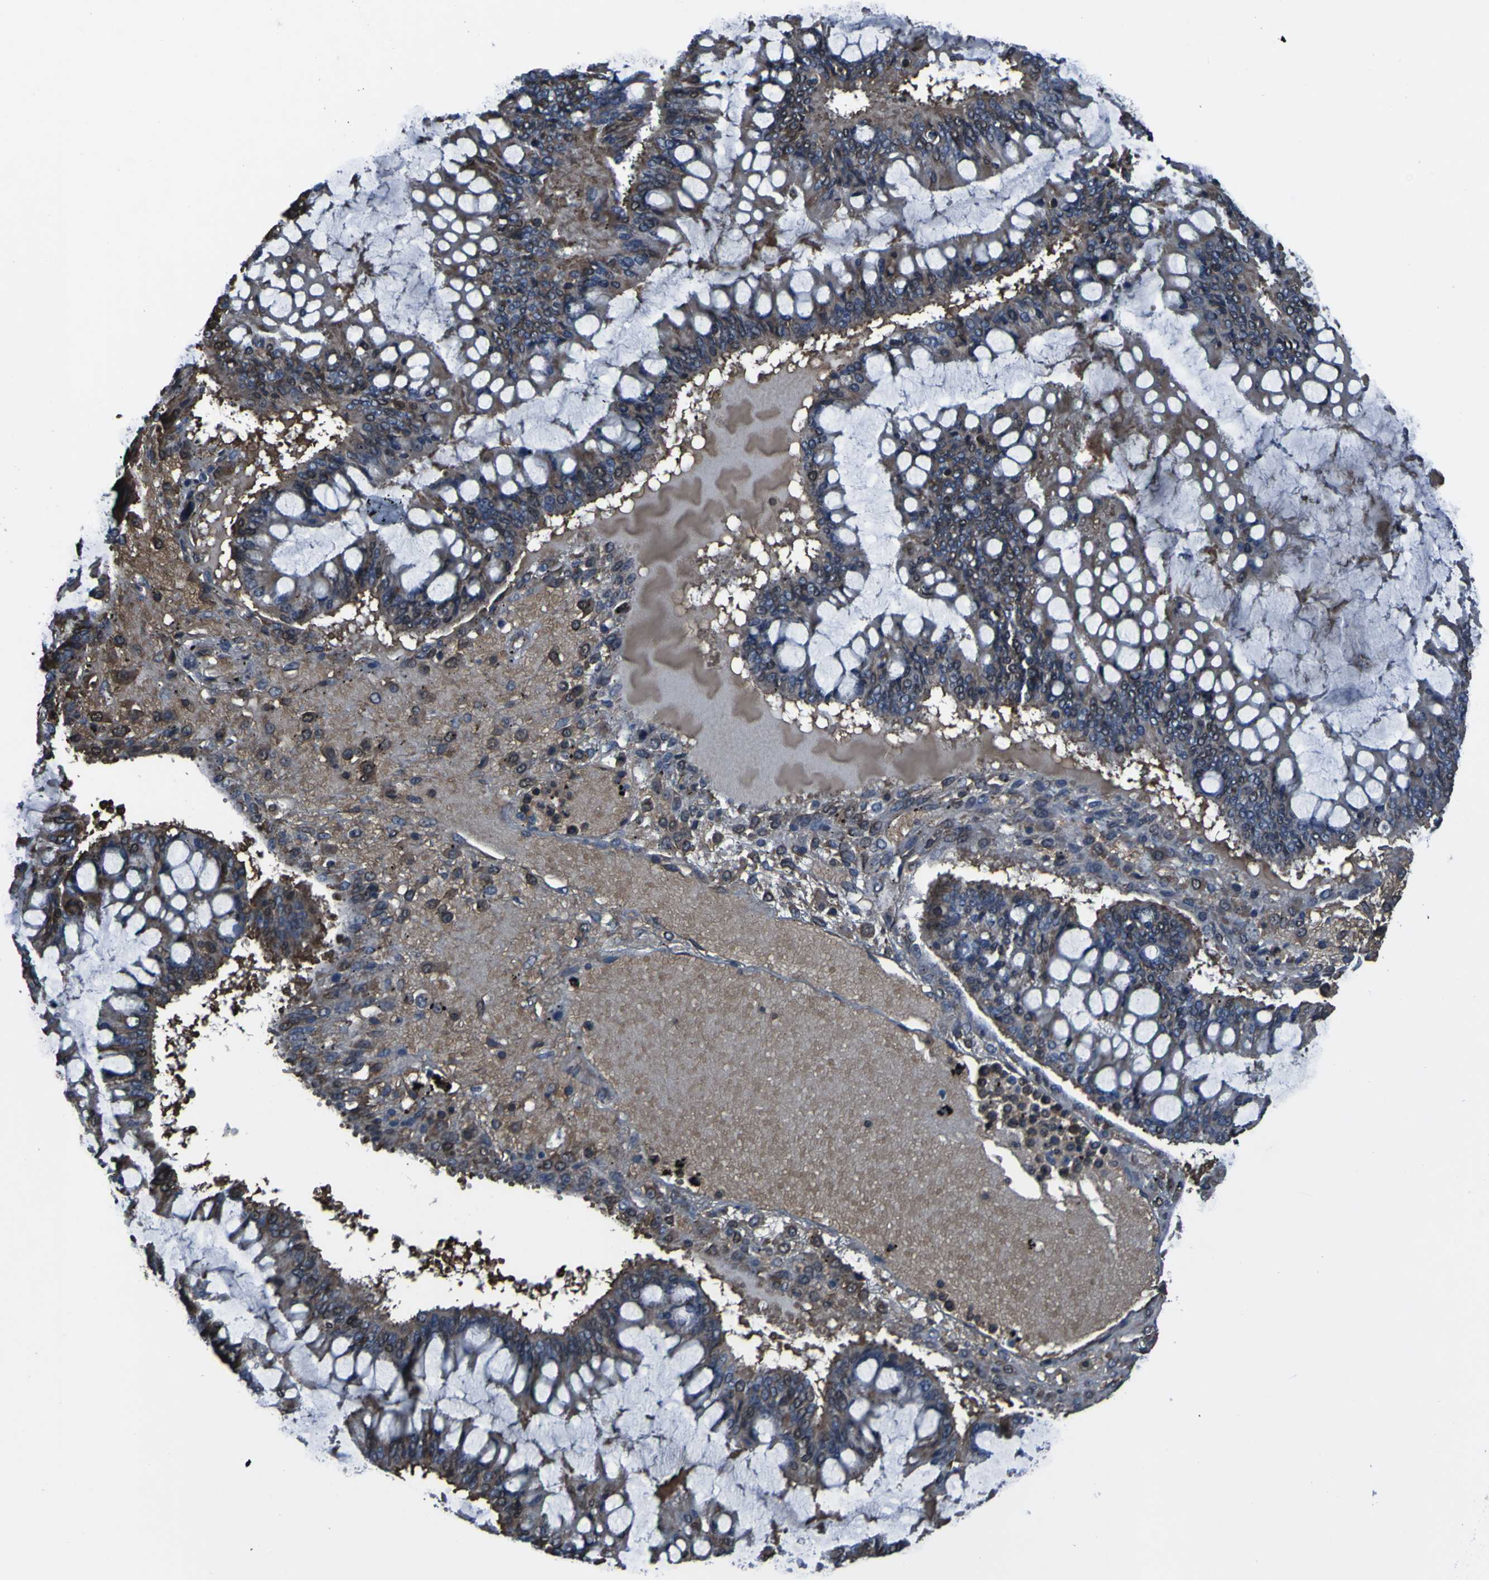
{"staining": {"intensity": "moderate", "quantity": ">75%", "location": "cytoplasmic/membranous"}, "tissue": "ovarian cancer", "cell_type": "Tumor cells", "image_type": "cancer", "snomed": [{"axis": "morphology", "description": "Cystadenocarcinoma, mucinous, NOS"}, {"axis": "topography", "description": "Ovary"}], "caption": "This image demonstrates immunohistochemistry (IHC) staining of human ovarian mucinous cystadenocarcinoma, with medium moderate cytoplasmic/membranous staining in approximately >75% of tumor cells.", "gene": "GRAMD1A", "patient": {"sex": "female", "age": 73}}